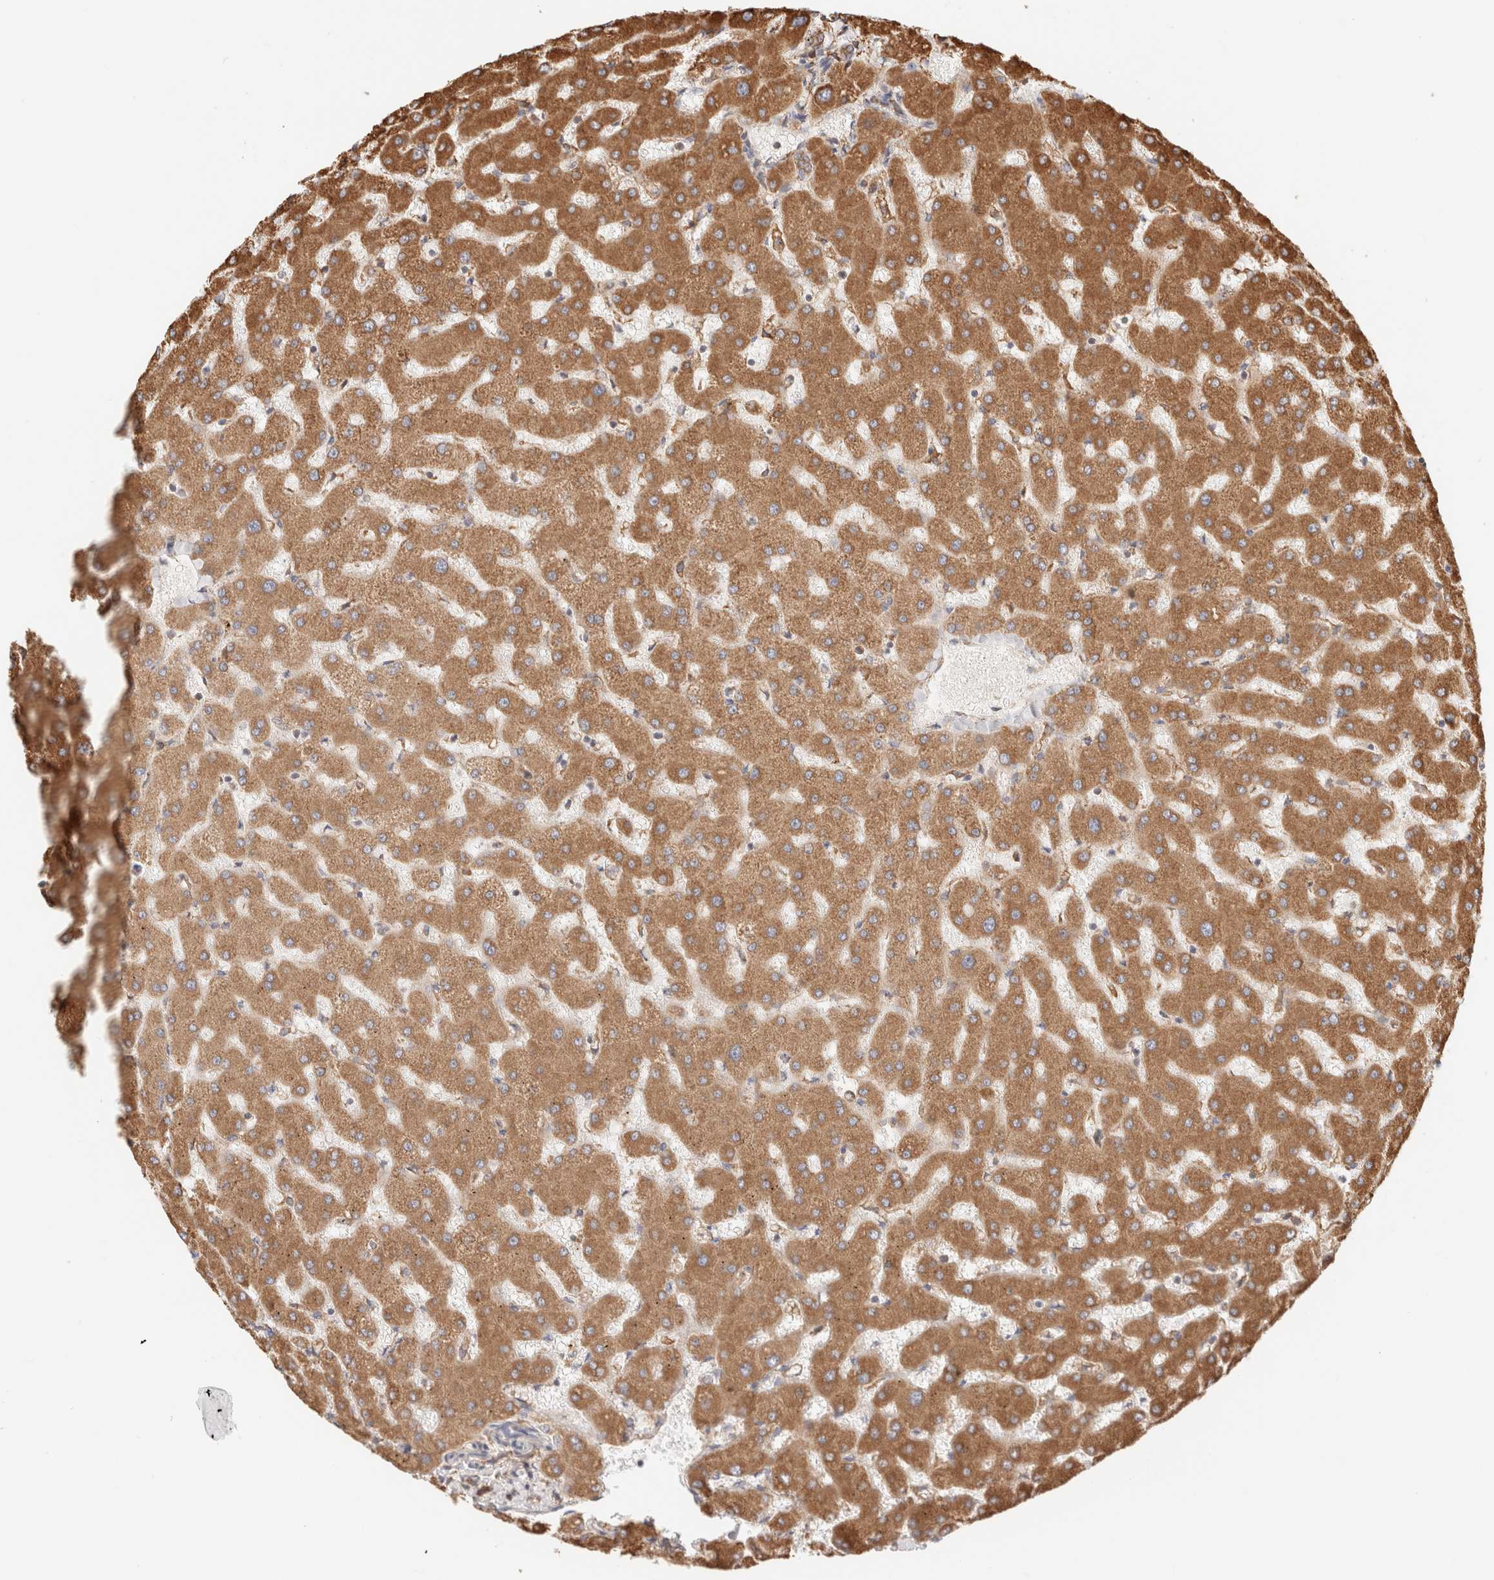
{"staining": {"intensity": "moderate", "quantity": ">75%", "location": "cytoplasmic/membranous"}, "tissue": "liver", "cell_type": "Hepatocytes", "image_type": "normal", "snomed": [{"axis": "morphology", "description": "Normal tissue, NOS"}, {"axis": "topography", "description": "Liver"}], "caption": "Immunohistochemical staining of benign human liver shows >75% levels of moderate cytoplasmic/membranous protein staining in about >75% of hepatocytes. The protein of interest is shown in brown color, while the nuclei are stained blue.", "gene": "FER", "patient": {"sex": "female", "age": 63}}